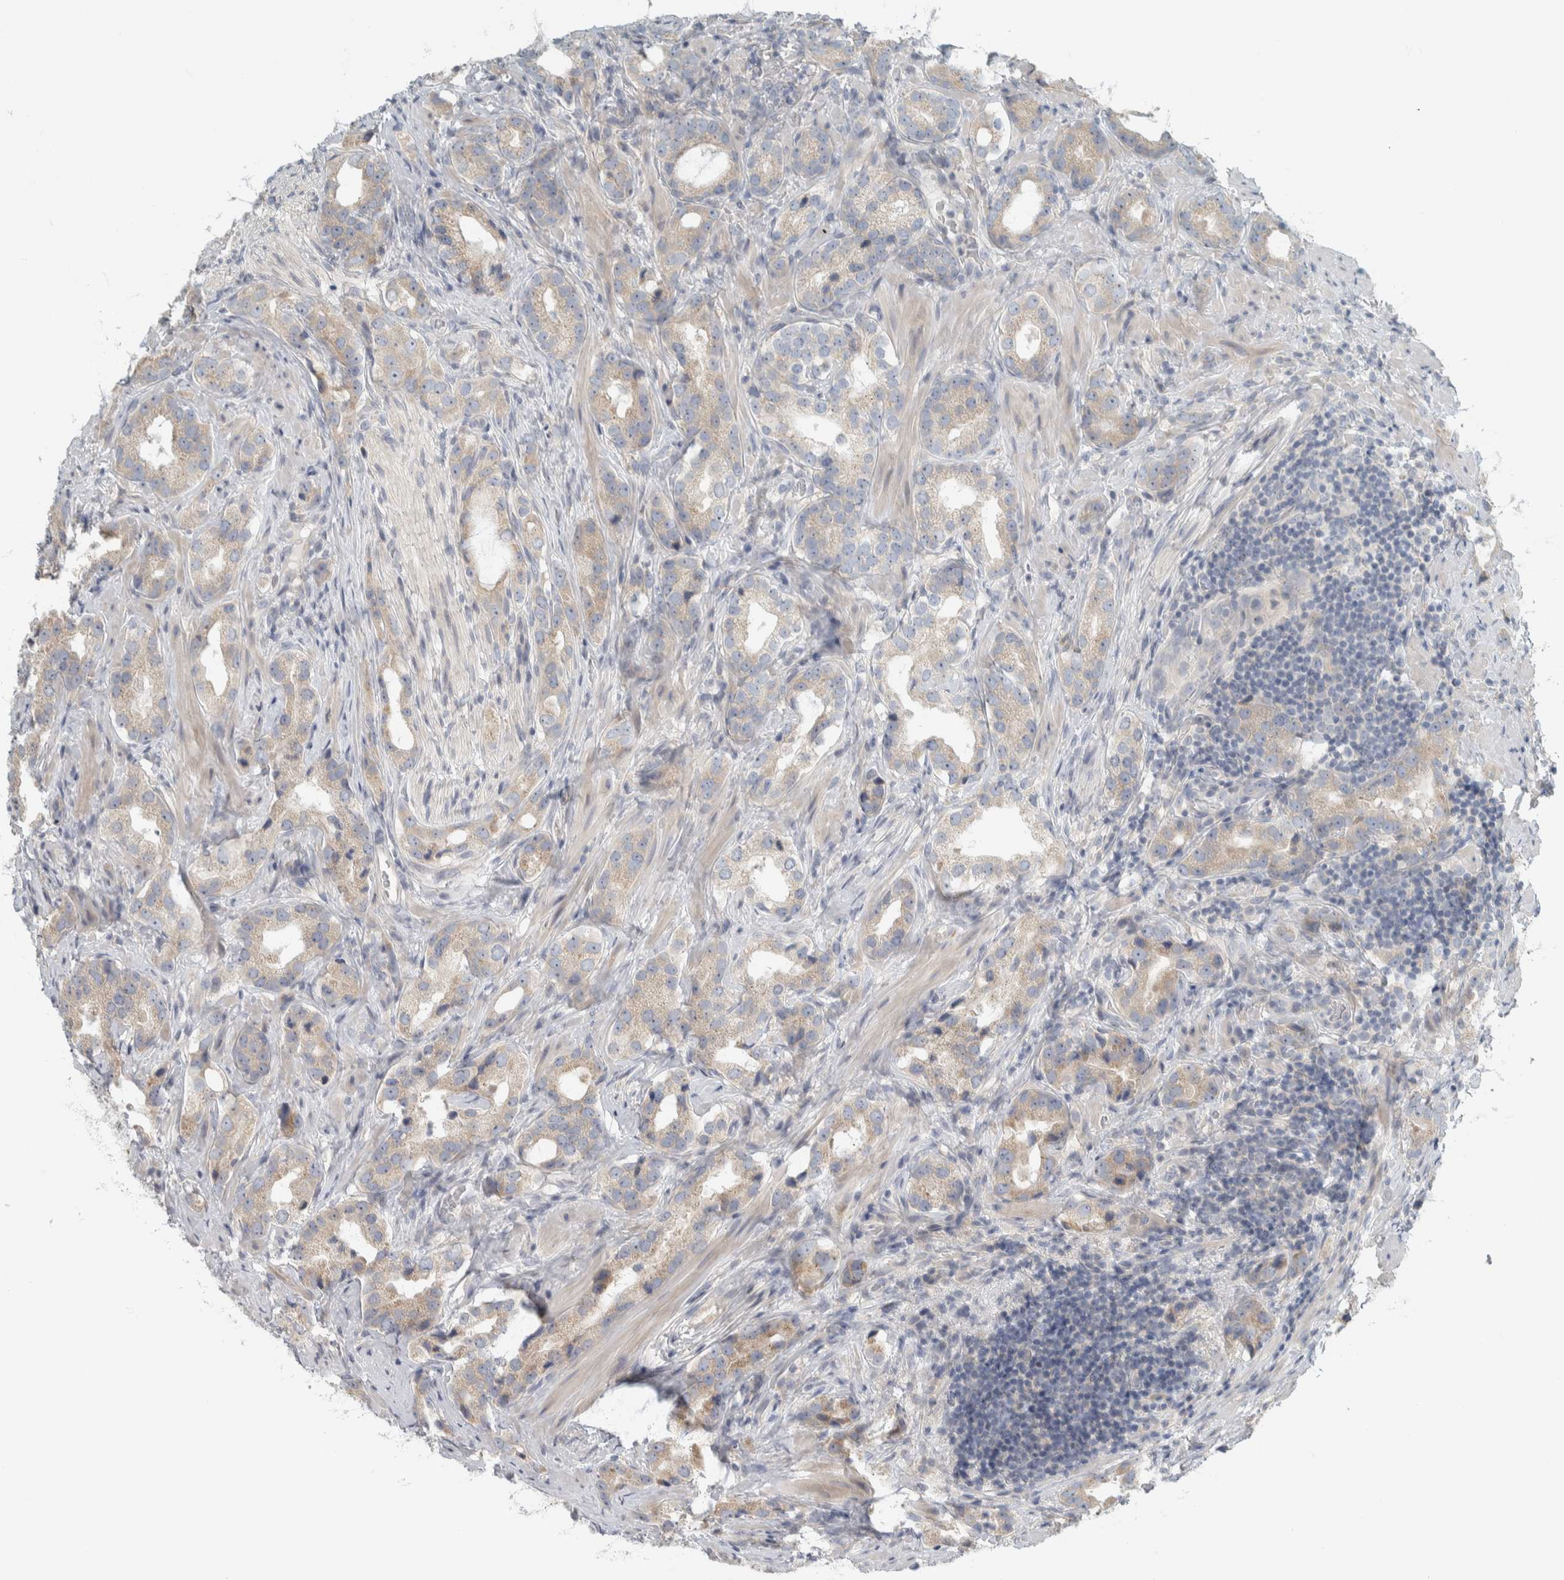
{"staining": {"intensity": "weak", "quantity": "<25%", "location": "cytoplasmic/membranous"}, "tissue": "prostate cancer", "cell_type": "Tumor cells", "image_type": "cancer", "snomed": [{"axis": "morphology", "description": "Adenocarcinoma, High grade"}, {"axis": "topography", "description": "Prostate"}], "caption": "An image of human prostate cancer is negative for staining in tumor cells. (Brightfield microscopy of DAB IHC at high magnification).", "gene": "HGS", "patient": {"sex": "male", "age": 63}}